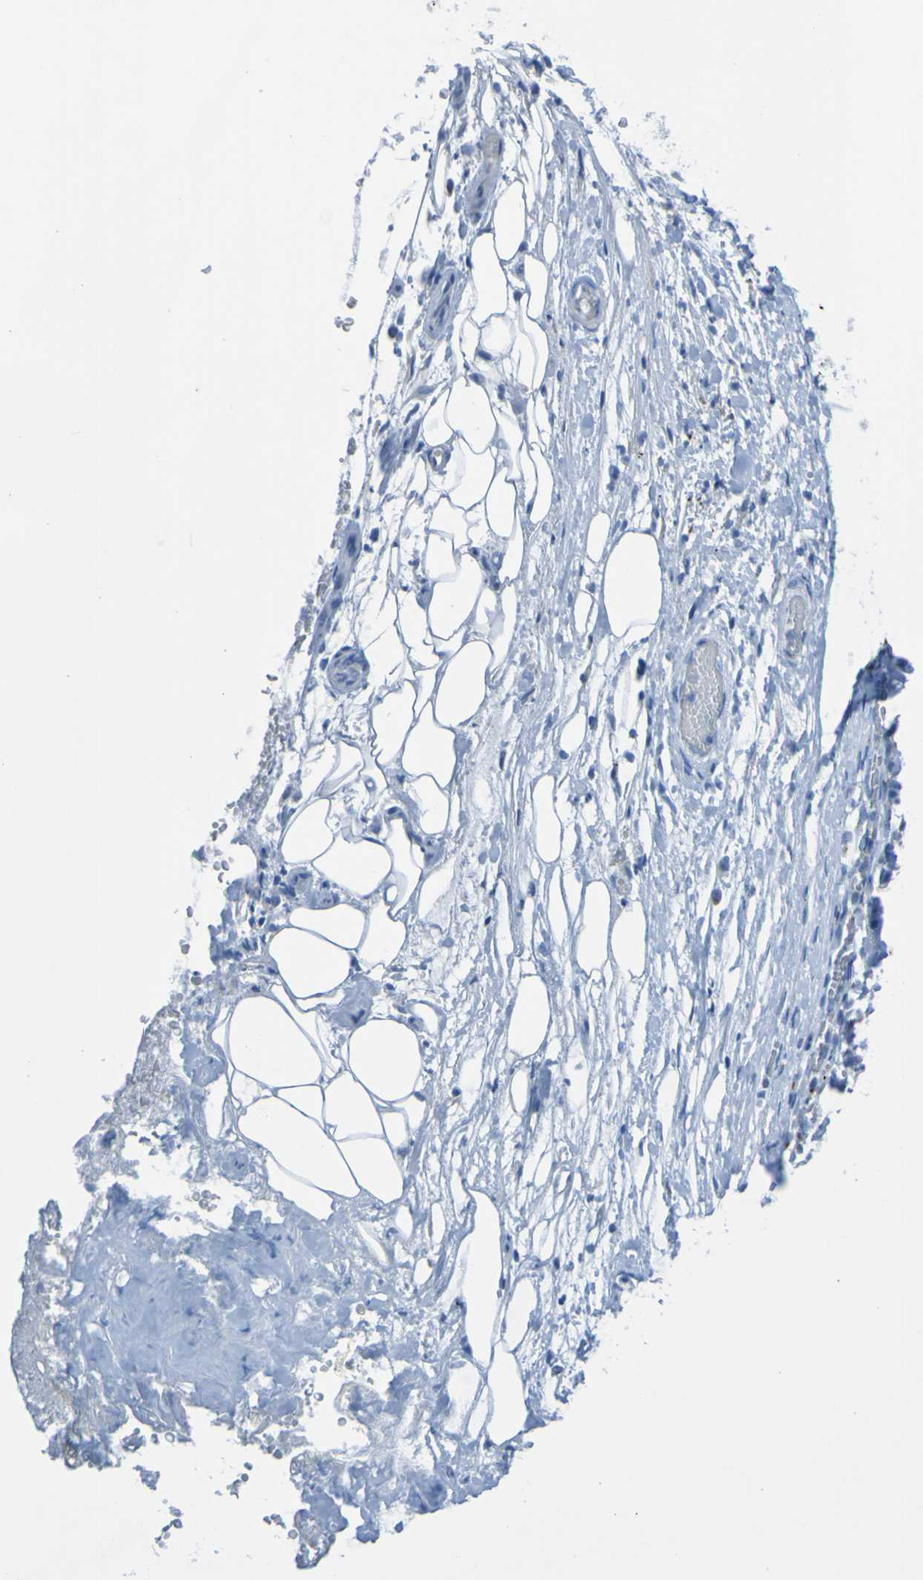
{"staining": {"intensity": "negative", "quantity": "none", "location": "none"}, "tissue": "lung cancer", "cell_type": "Tumor cells", "image_type": "cancer", "snomed": [{"axis": "morphology", "description": "Inflammation, NOS"}, {"axis": "morphology", "description": "Squamous cell carcinoma, NOS"}, {"axis": "topography", "description": "Lymph node"}, {"axis": "topography", "description": "Soft tissue"}, {"axis": "topography", "description": "Lung"}], "caption": "This is an immunohistochemistry (IHC) photomicrograph of human lung cancer. There is no positivity in tumor cells.", "gene": "ACMSD", "patient": {"sex": "male", "age": 66}}